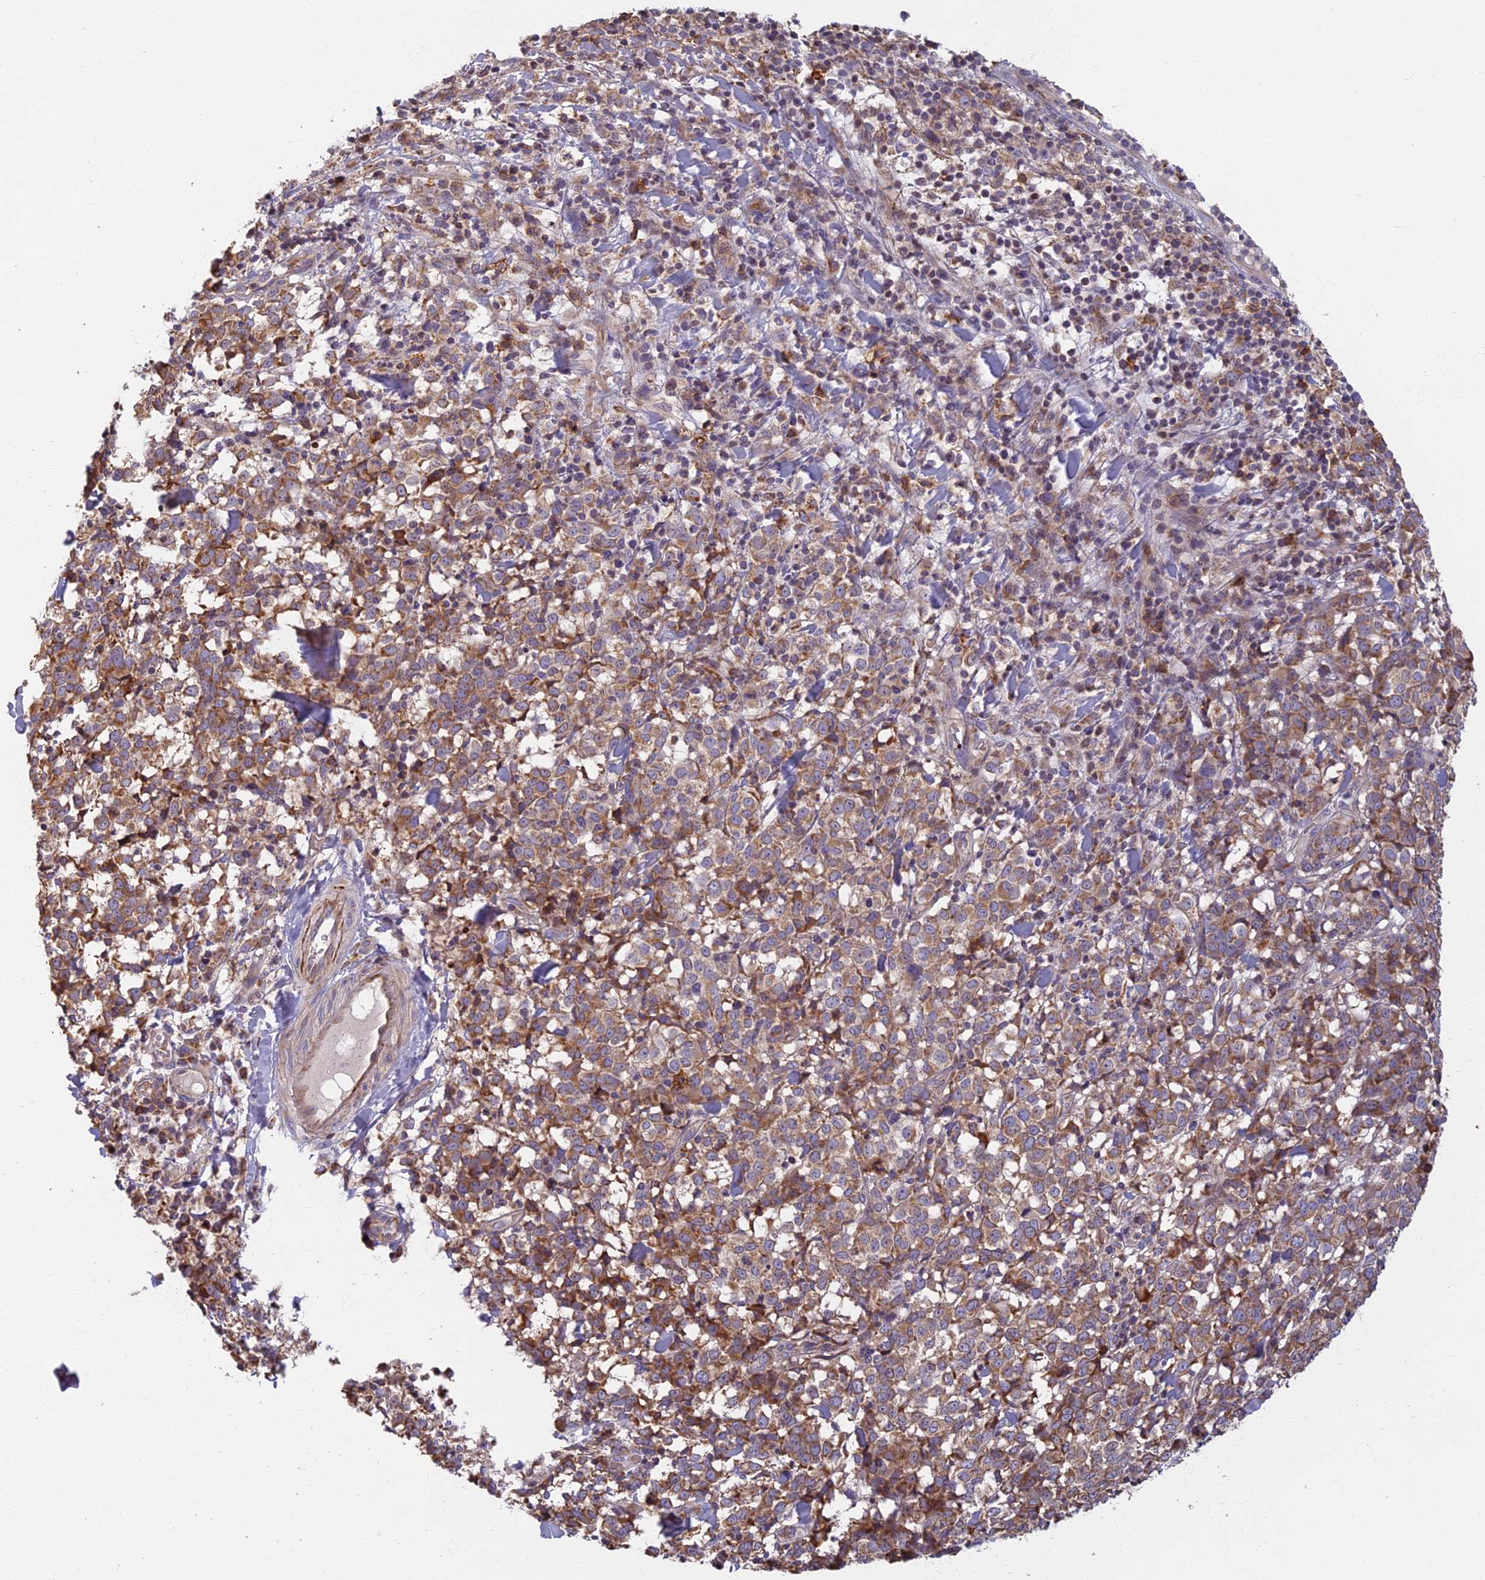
{"staining": {"intensity": "moderate", "quantity": ">75%", "location": "cytoplasmic/membranous"}, "tissue": "melanoma", "cell_type": "Tumor cells", "image_type": "cancer", "snomed": [{"axis": "morphology", "description": "Malignant melanoma, NOS"}, {"axis": "topography", "description": "Skin"}], "caption": "Protein expression analysis of melanoma exhibits moderate cytoplasmic/membranous staining in approximately >75% of tumor cells.", "gene": "EDAR", "patient": {"sex": "female", "age": 72}}